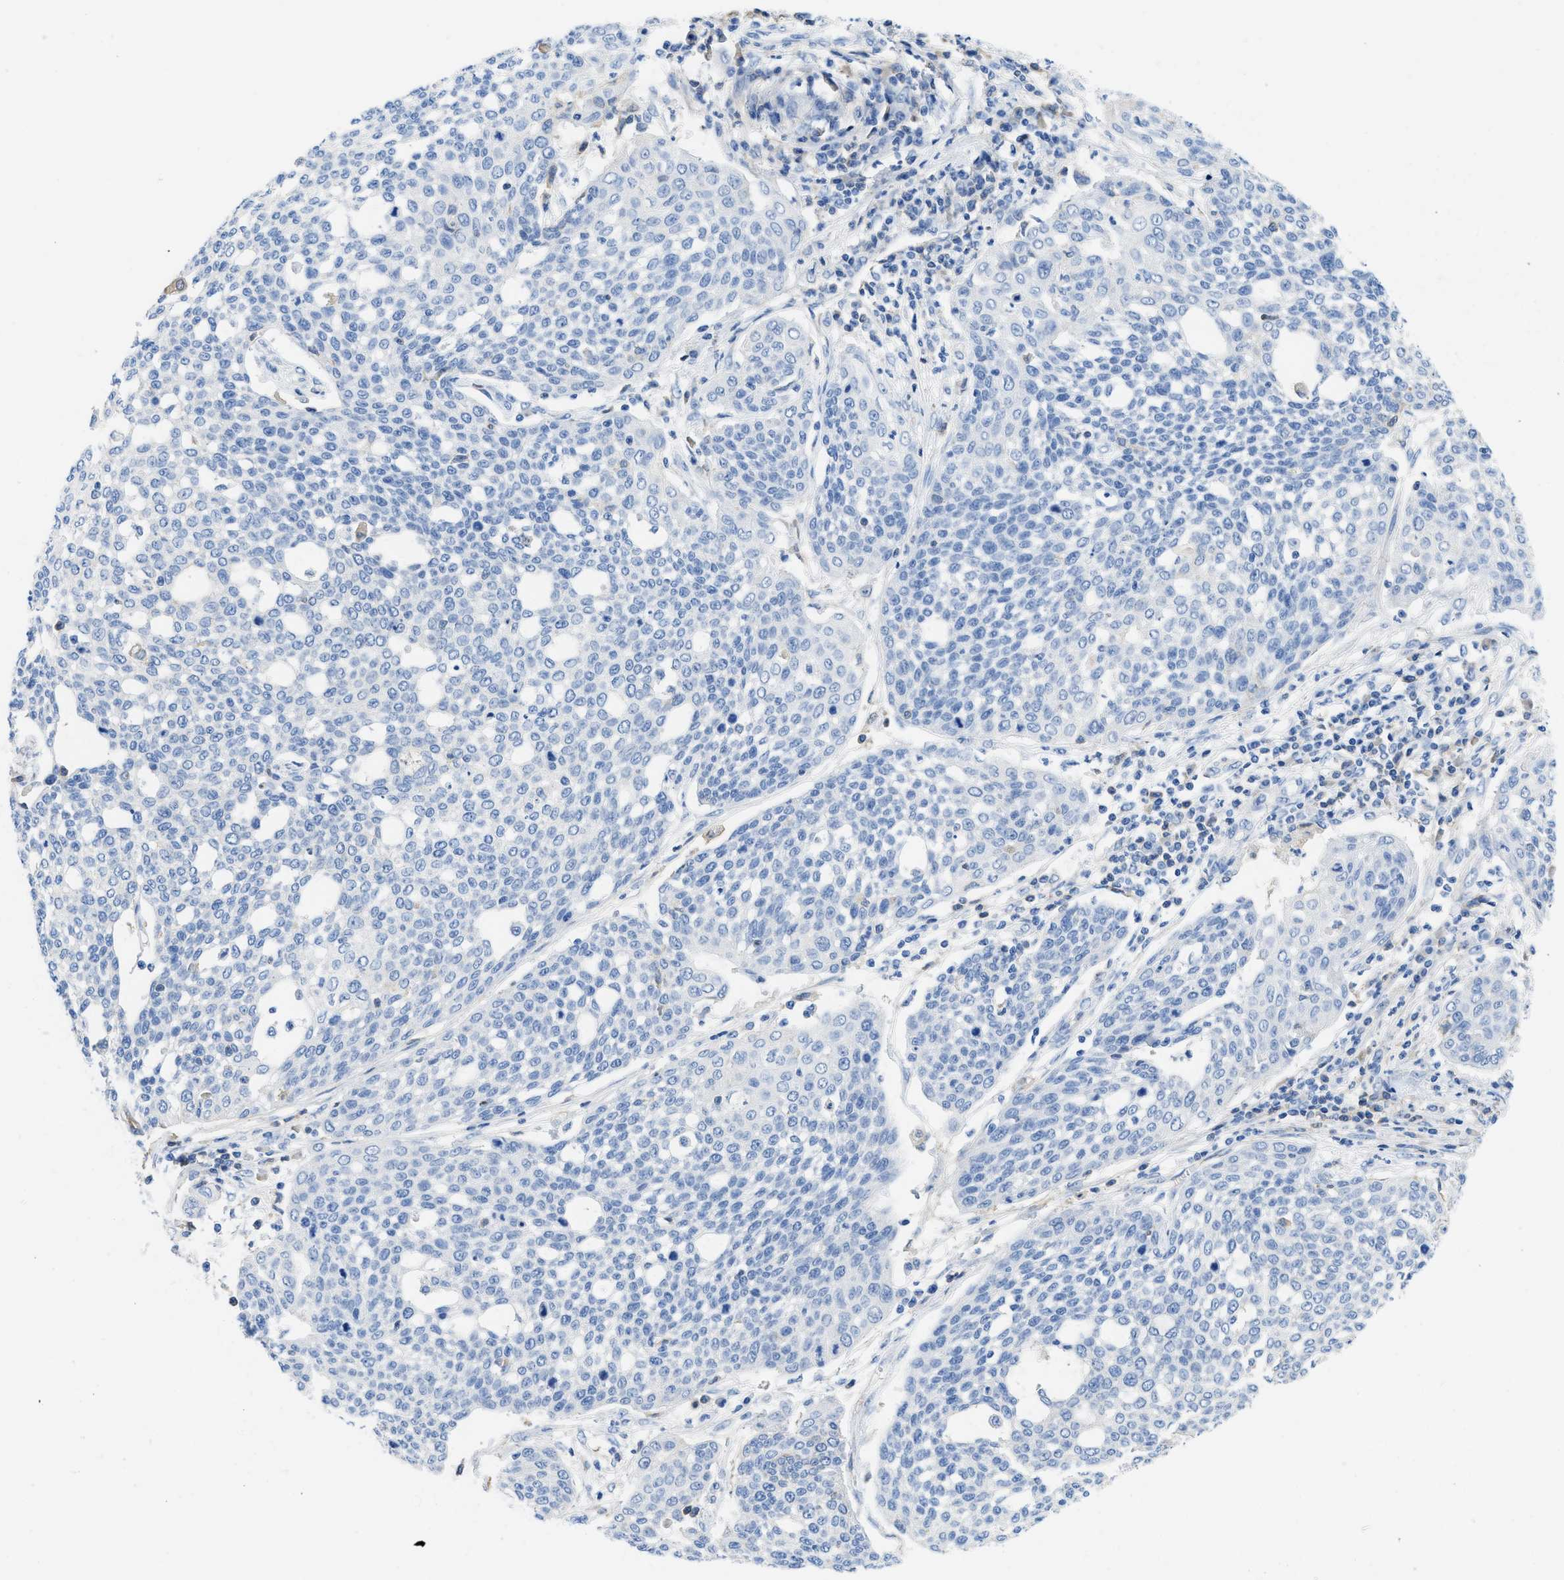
{"staining": {"intensity": "negative", "quantity": "none", "location": "none"}, "tissue": "cervical cancer", "cell_type": "Tumor cells", "image_type": "cancer", "snomed": [{"axis": "morphology", "description": "Squamous cell carcinoma, NOS"}, {"axis": "topography", "description": "Cervix"}], "caption": "High magnification brightfield microscopy of squamous cell carcinoma (cervical) stained with DAB (brown) and counterstained with hematoxylin (blue): tumor cells show no significant positivity.", "gene": "COL3A1", "patient": {"sex": "female", "age": 34}}